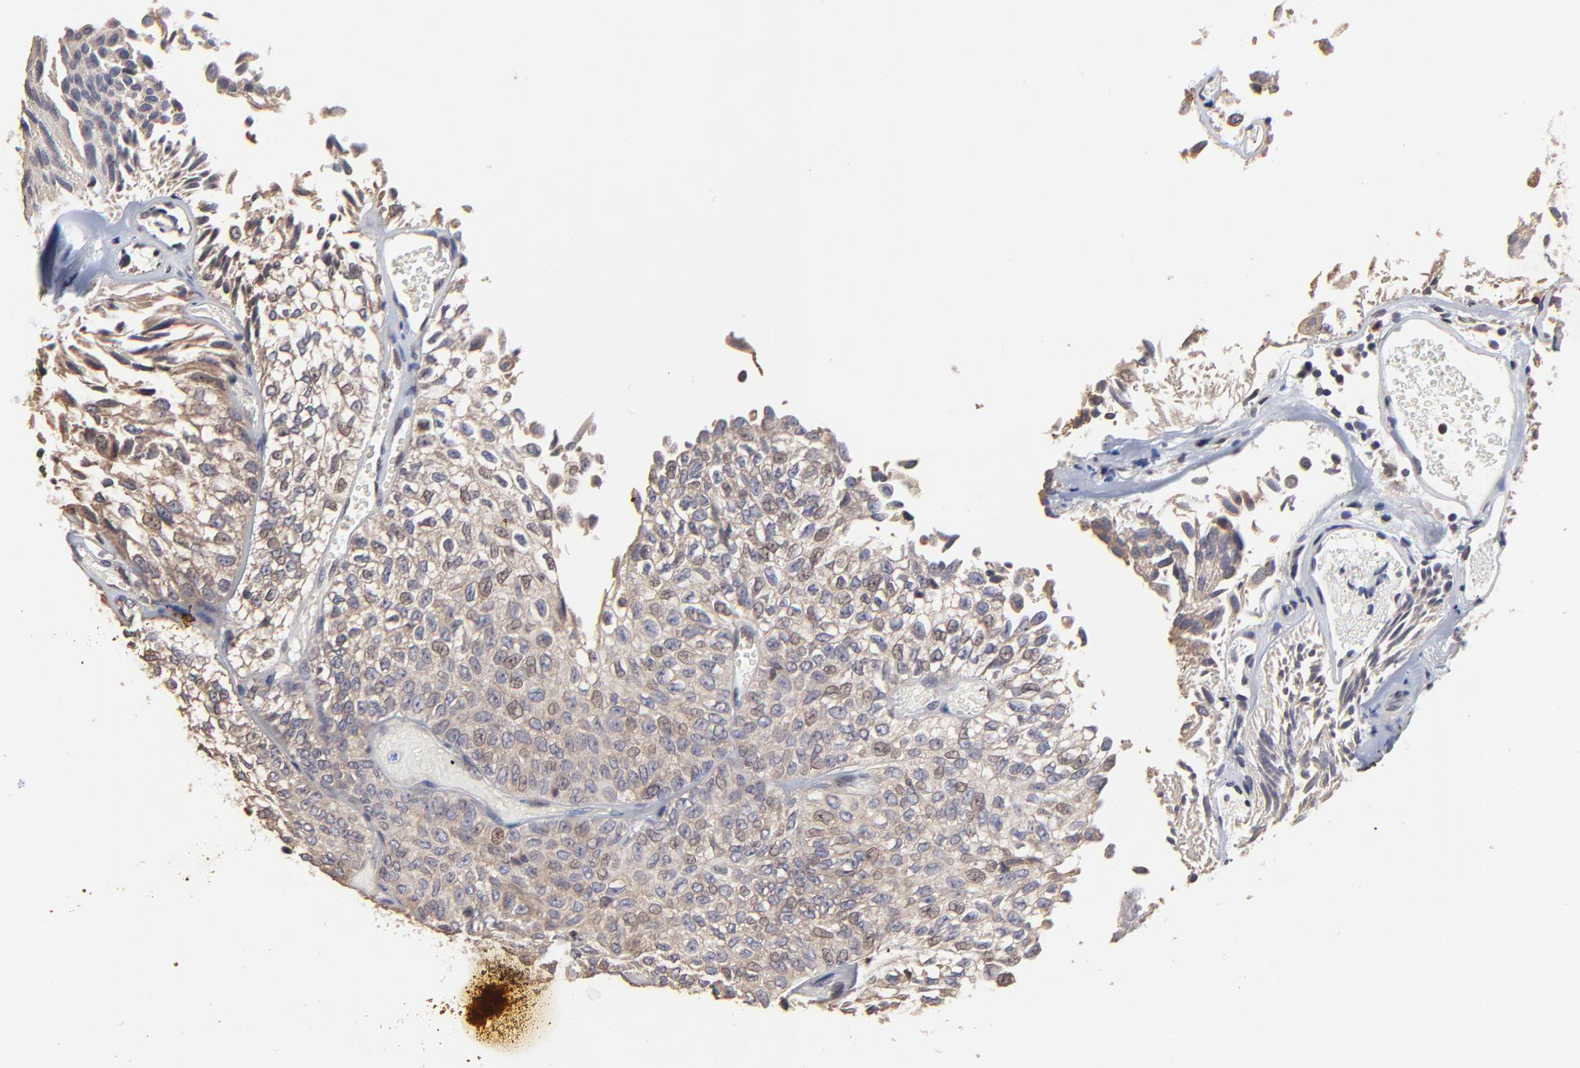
{"staining": {"intensity": "weak", "quantity": ">75%", "location": "cytoplasmic/membranous"}, "tissue": "urothelial cancer", "cell_type": "Tumor cells", "image_type": "cancer", "snomed": [{"axis": "morphology", "description": "Urothelial carcinoma, Low grade"}, {"axis": "topography", "description": "Urinary bladder"}], "caption": "This is a photomicrograph of immunohistochemistry staining of urothelial carcinoma (low-grade), which shows weak expression in the cytoplasmic/membranous of tumor cells.", "gene": "ELP2", "patient": {"sex": "male", "age": 76}}